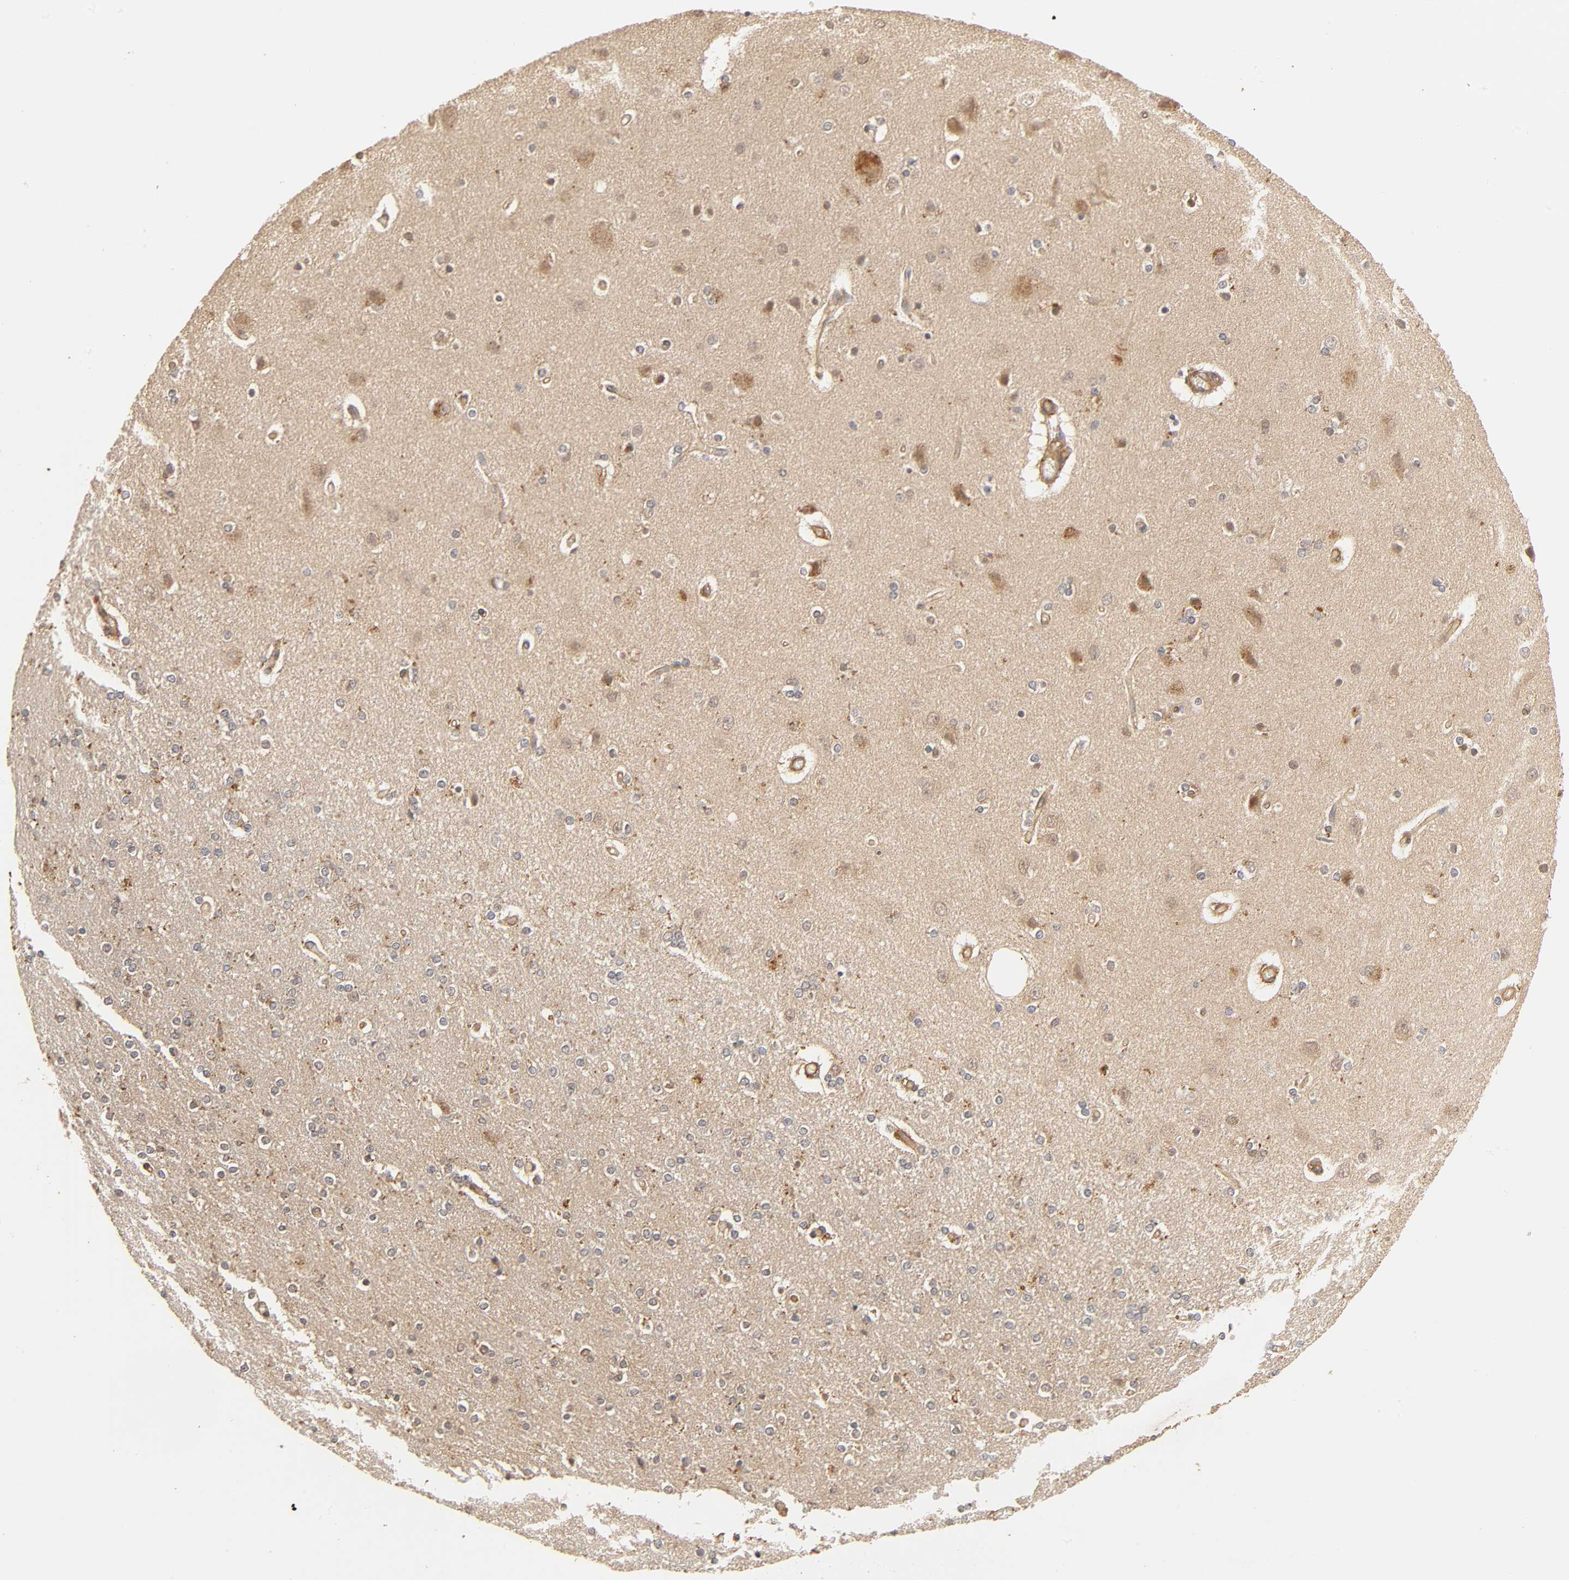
{"staining": {"intensity": "moderate", "quantity": "25%-75%", "location": "cytoplasmic/membranous"}, "tissue": "cerebral cortex", "cell_type": "Endothelial cells", "image_type": "normal", "snomed": [{"axis": "morphology", "description": "Normal tissue, NOS"}, {"axis": "topography", "description": "Cerebral cortex"}], "caption": "Benign cerebral cortex reveals moderate cytoplasmic/membranous expression in approximately 25%-75% of endothelial cells.", "gene": "EPS8", "patient": {"sex": "female", "age": 54}}